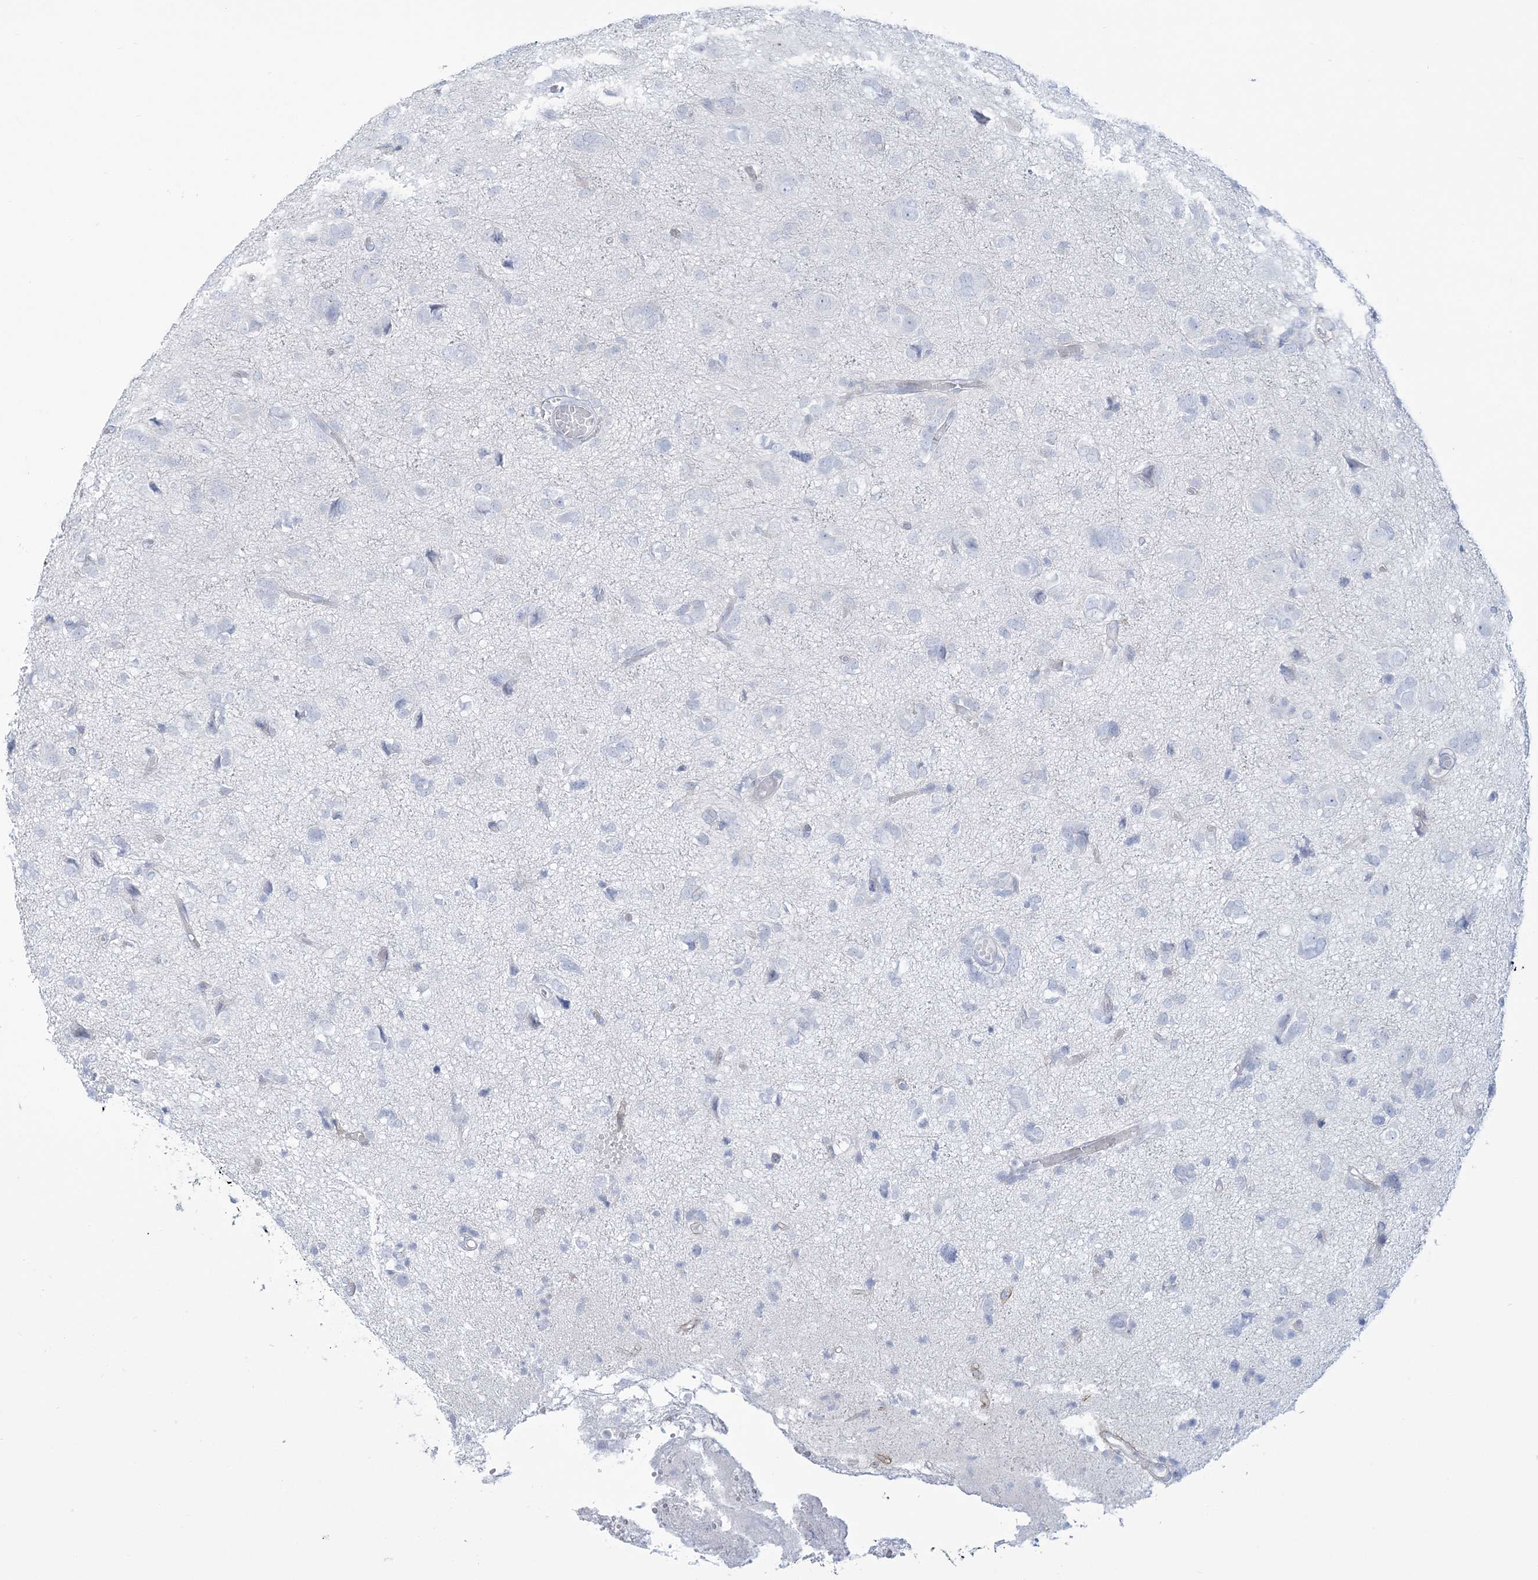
{"staining": {"intensity": "negative", "quantity": "none", "location": "none"}, "tissue": "glioma", "cell_type": "Tumor cells", "image_type": "cancer", "snomed": [{"axis": "morphology", "description": "Glioma, malignant, High grade"}, {"axis": "topography", "description": "Brain"}], "caption": "Tumor cells show no significant protein positivity in high-grade glioma (malignant). (DAB (3,3'-diaminobenzidine) immunohistochemistry (IHC) with hematoxylin counter stain).", "gene": "ADGB", "patient": {"sex": "female", "age": 59}}